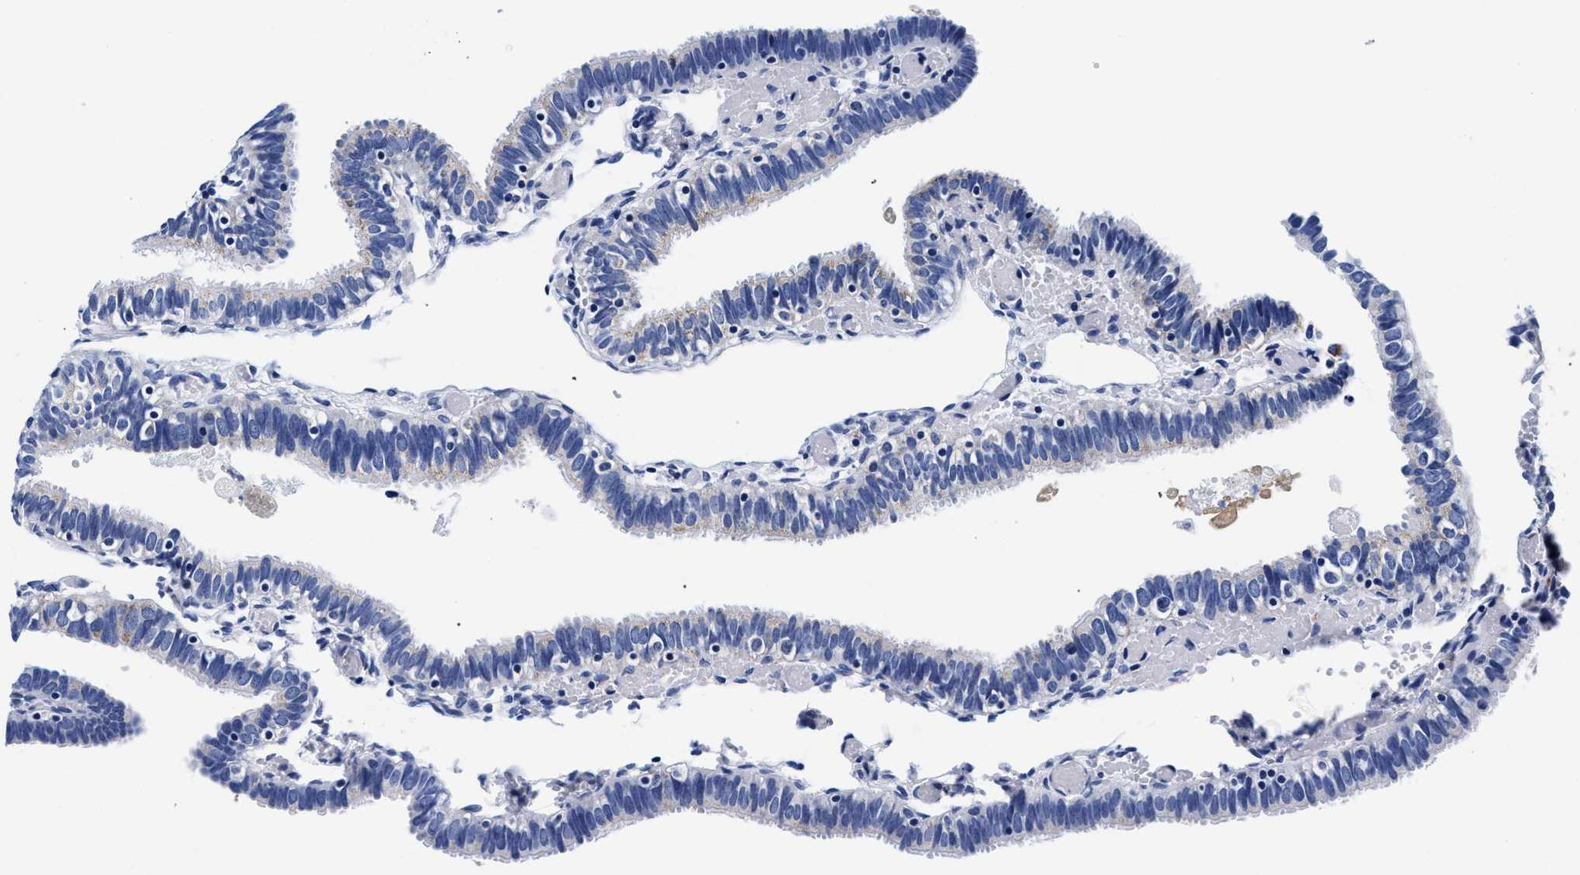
{"staining": {"intensity": "weak", "quantity": "<25%", "location": "cytoplasmic/membranous"}, "tissue": "fallopian tube", "cell_type": "Glandular cells", "image_type": "normal", "snomed": [{"axis": "morphology", "description": "Normal tissue, NOS"}, {"axis": "topography", "description": "Fallopian tube"}], "caption": "DAB (3,3'-diaminobenzidine) immunohistochemical staining of unremarkable human fallopian tube exhibits no significant positivity in glandular cells.", "gene": "RAB3B", "patient": {"sex": "female", "age": 46}}